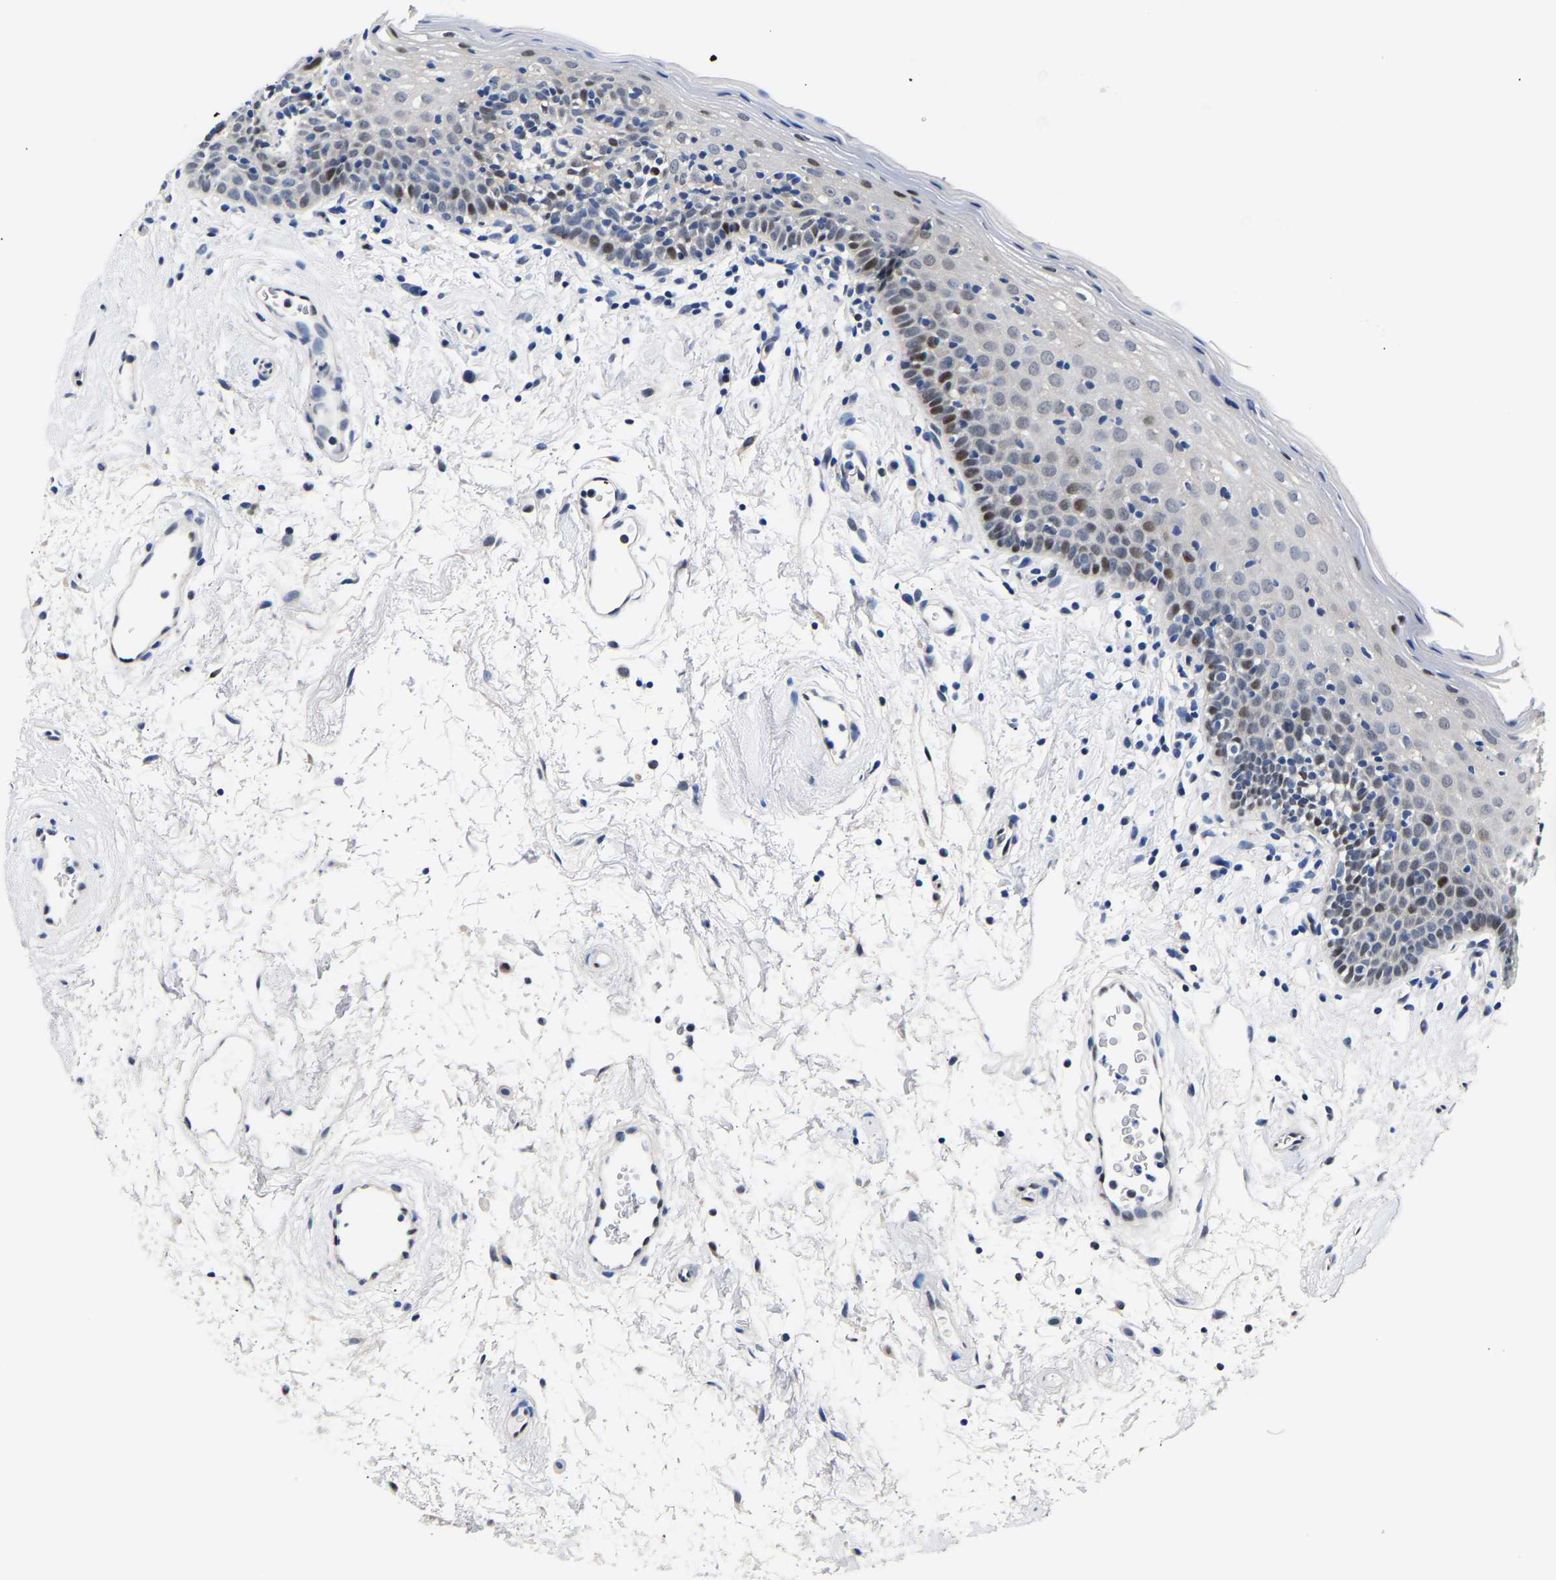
{"staining": {"intensity": "strong", "quantity": "<25%", "location": "nuclear"}, "tissue": "oral mucosa", "cell_type": "Squamous epithelial cells", "image_type": "normal", "snomed": [{"axis": "morphology", "description": "Normal tissue, NOS"}, {"axis": "topography", "description": "Oral tissue"}], "caption": "A high-resolution photomicrograph shows immunohistochemistry staining of benign oral mucosa, which displays strong nuclear expression in approximately <25% of squamous epithelial cells.", "gene": "PTRHD1", "patient": {"sex": "male", "age": 66}}